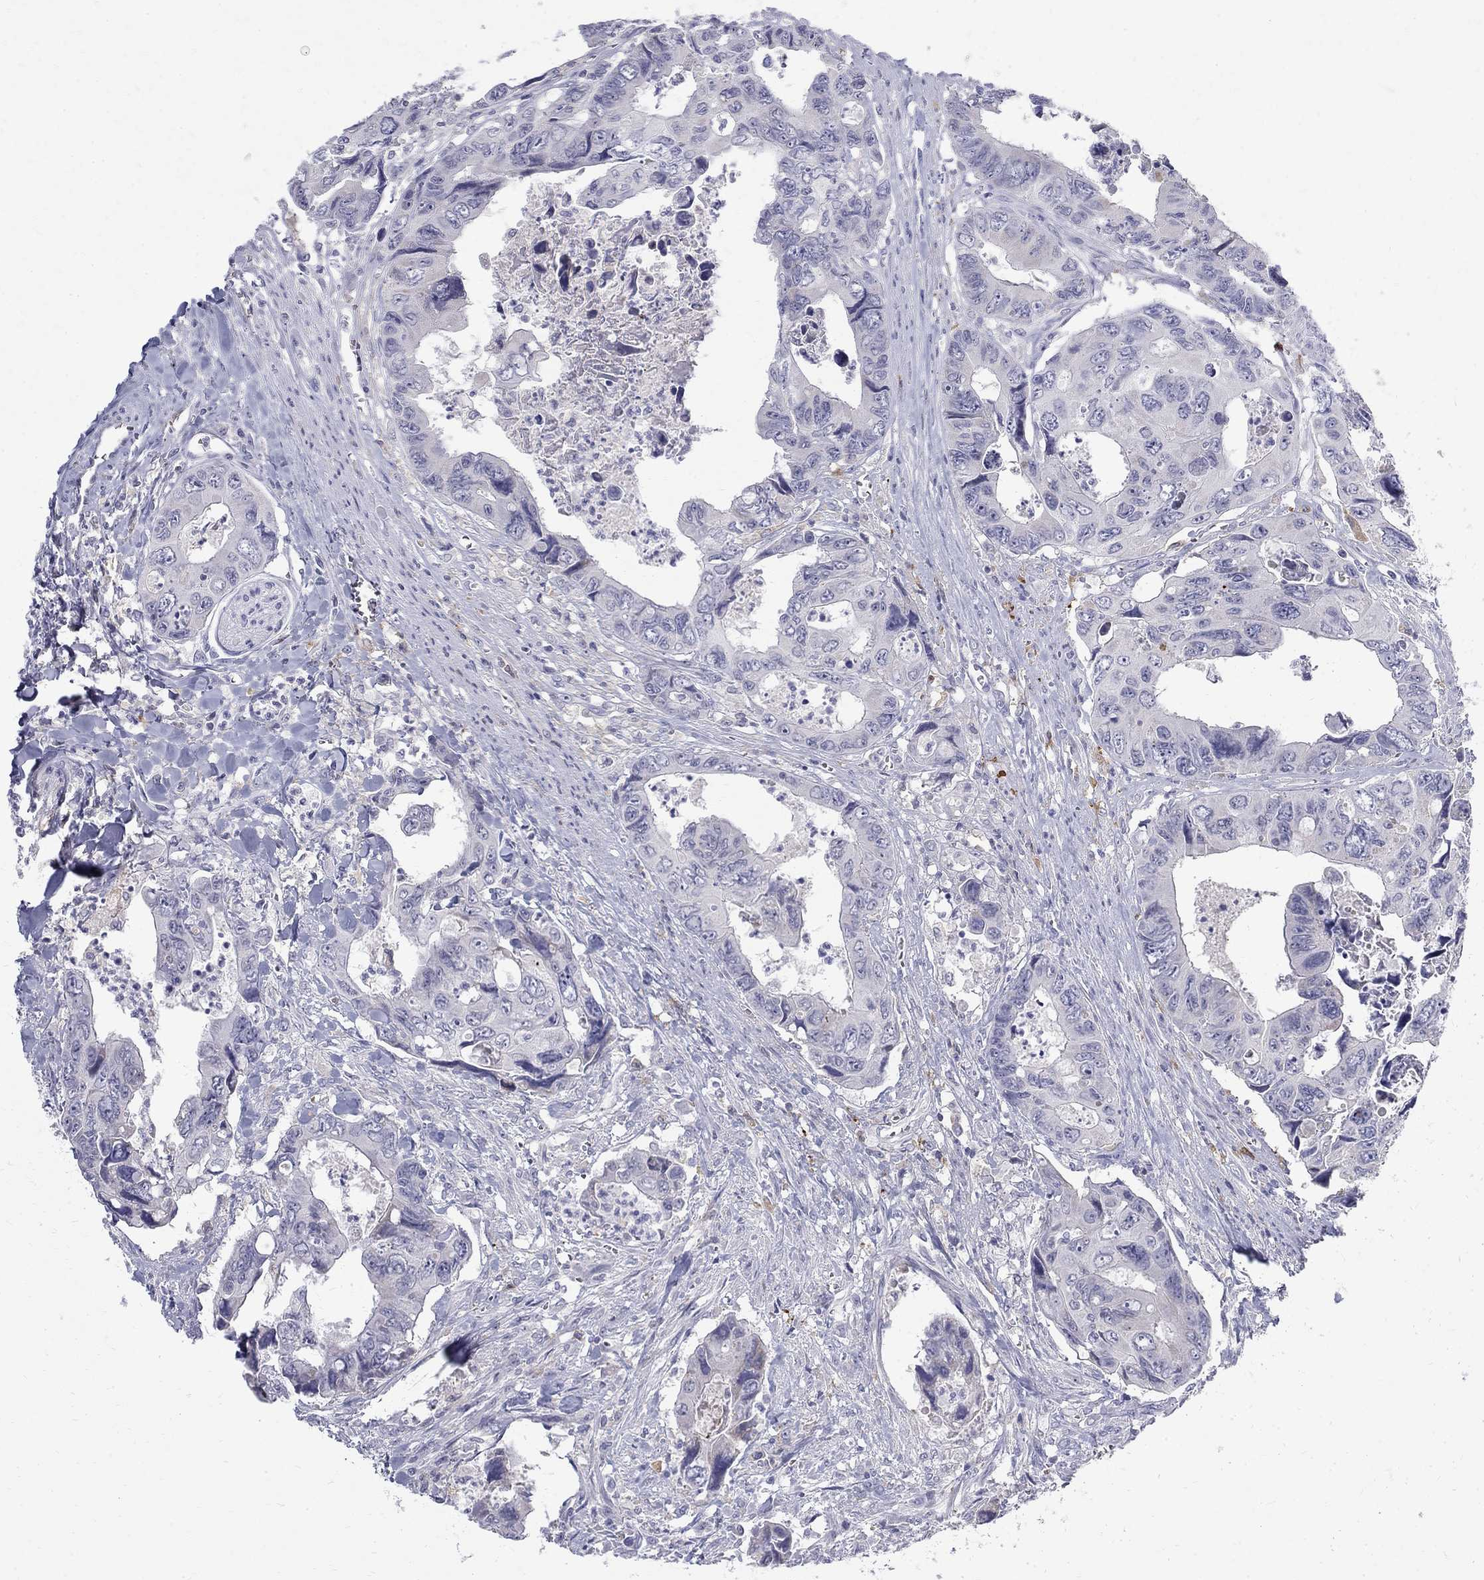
{"staining": {"intensity": "negative", "quantity": "none", "location": "none"}, "tissue": "colorectal cancer", "cell_type": "Tumor cells", "image_type": "cancer", "snomed": [{"axis": "morphology", "description": "Adenocarcinoma, NOS"}, {"axis": "topography", "description": "Rectum"}], "caption": "DAB (3,3'-diaminobenzidine) immunohistochemical staining of human colorectal cancer displays no significant expression in tumor cells. The staining was performed using DAB to visualize the protein expression in brown, while the nuclei were stained in blue with hematoxylin (Magnification: 20x).", "gene": "AGER", "patient": {"sex": "male", "age": 62}}